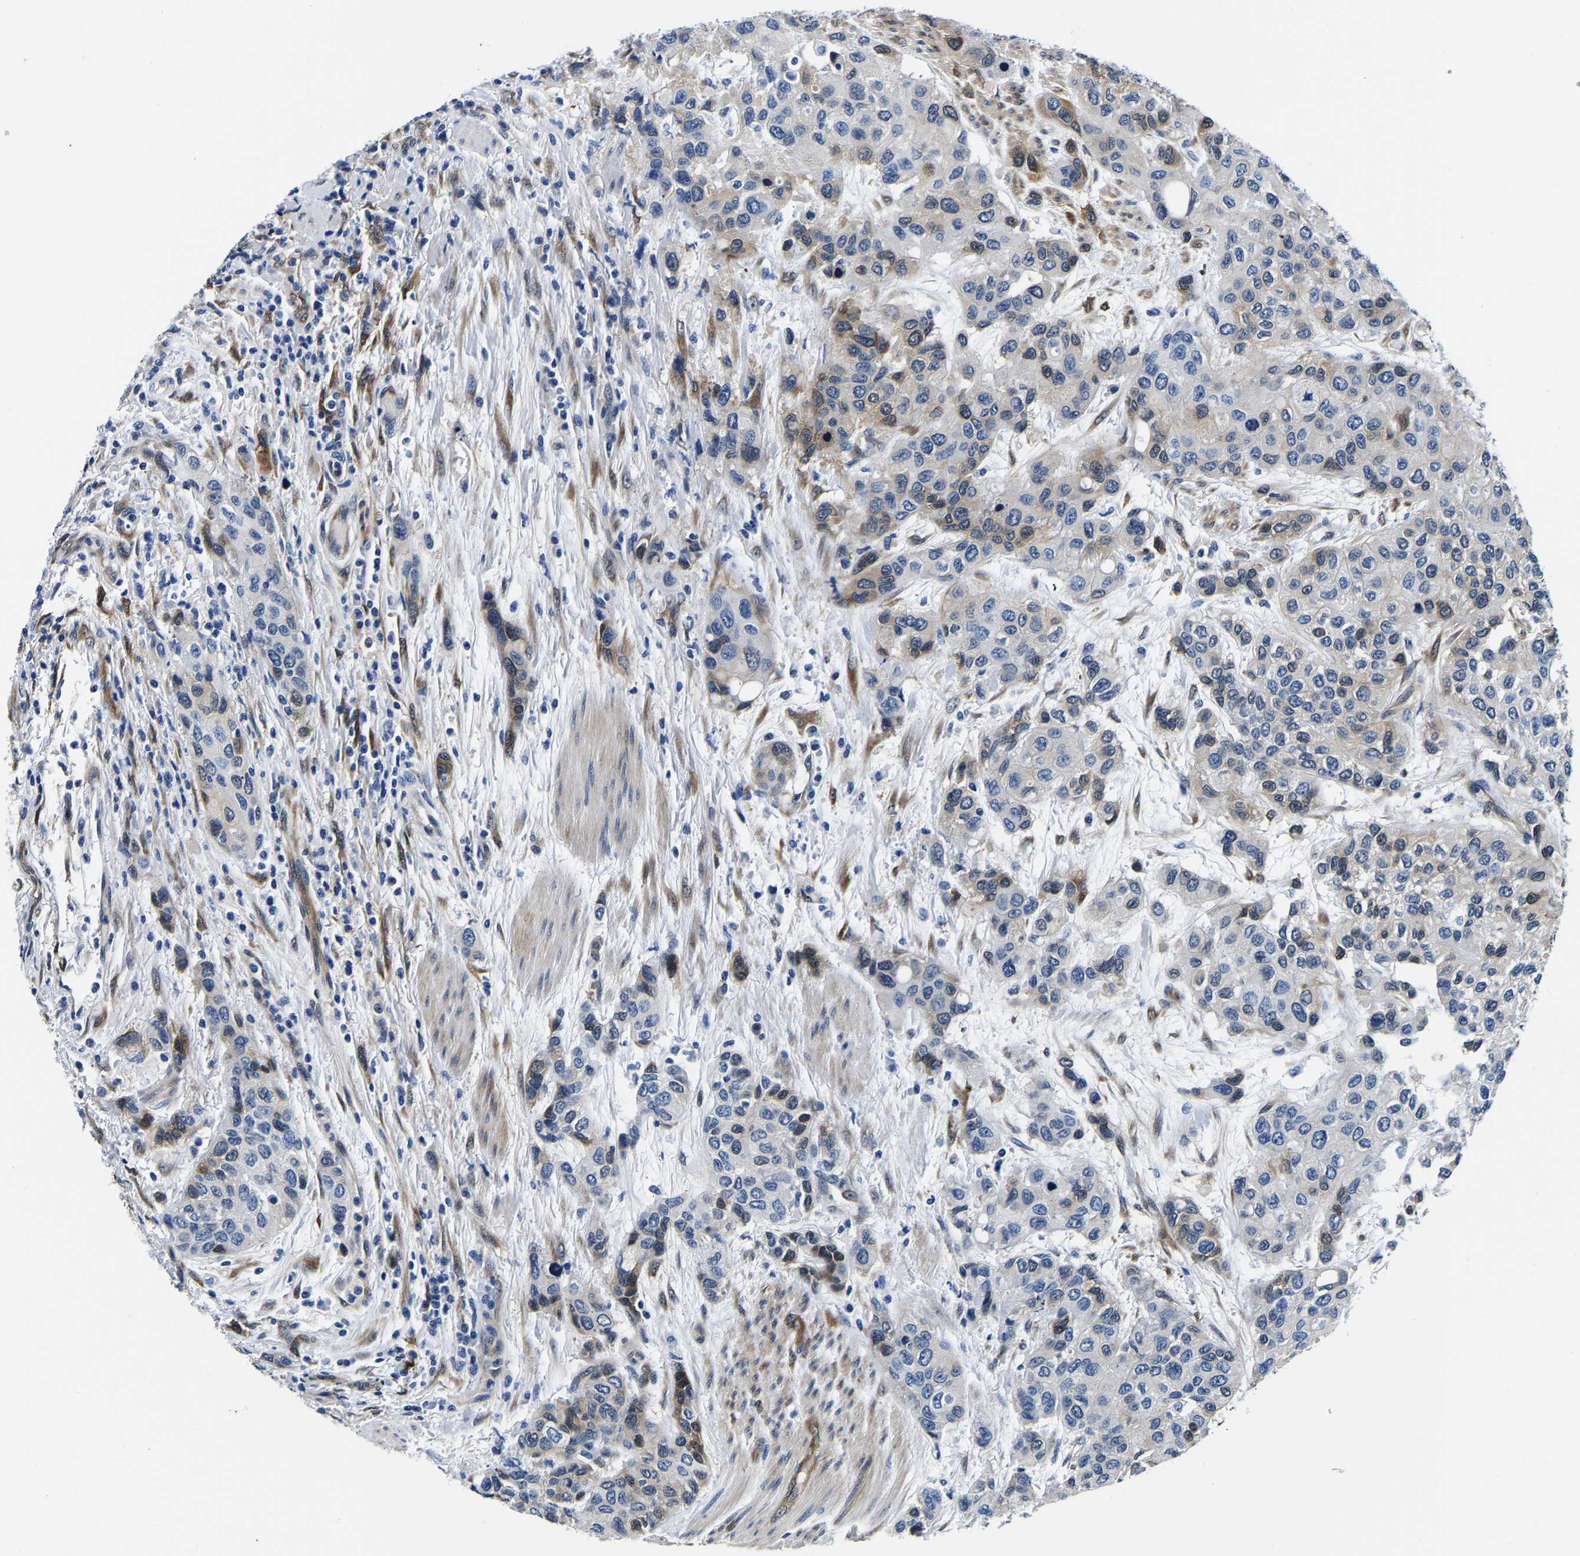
{"staining": {"intensity": "negative", "quantity": "none", "location": "none"}, "tissue": "urothelial cancer", "cell_type": "Tumor cells", "image_type": "cancer", "snomed": [{"axis": "morphology", "description": "Urothelial carcinoma, High grade"}, {"axis": "topography", "description": "Urinary bladder"}], "caption": "This is an immunohistochemistry (IHC) micrograph of urothelial cancer. There is no expression in tumor cells.", "gene": "S100A13", "patient": {"sex": "female", "age": 56}}